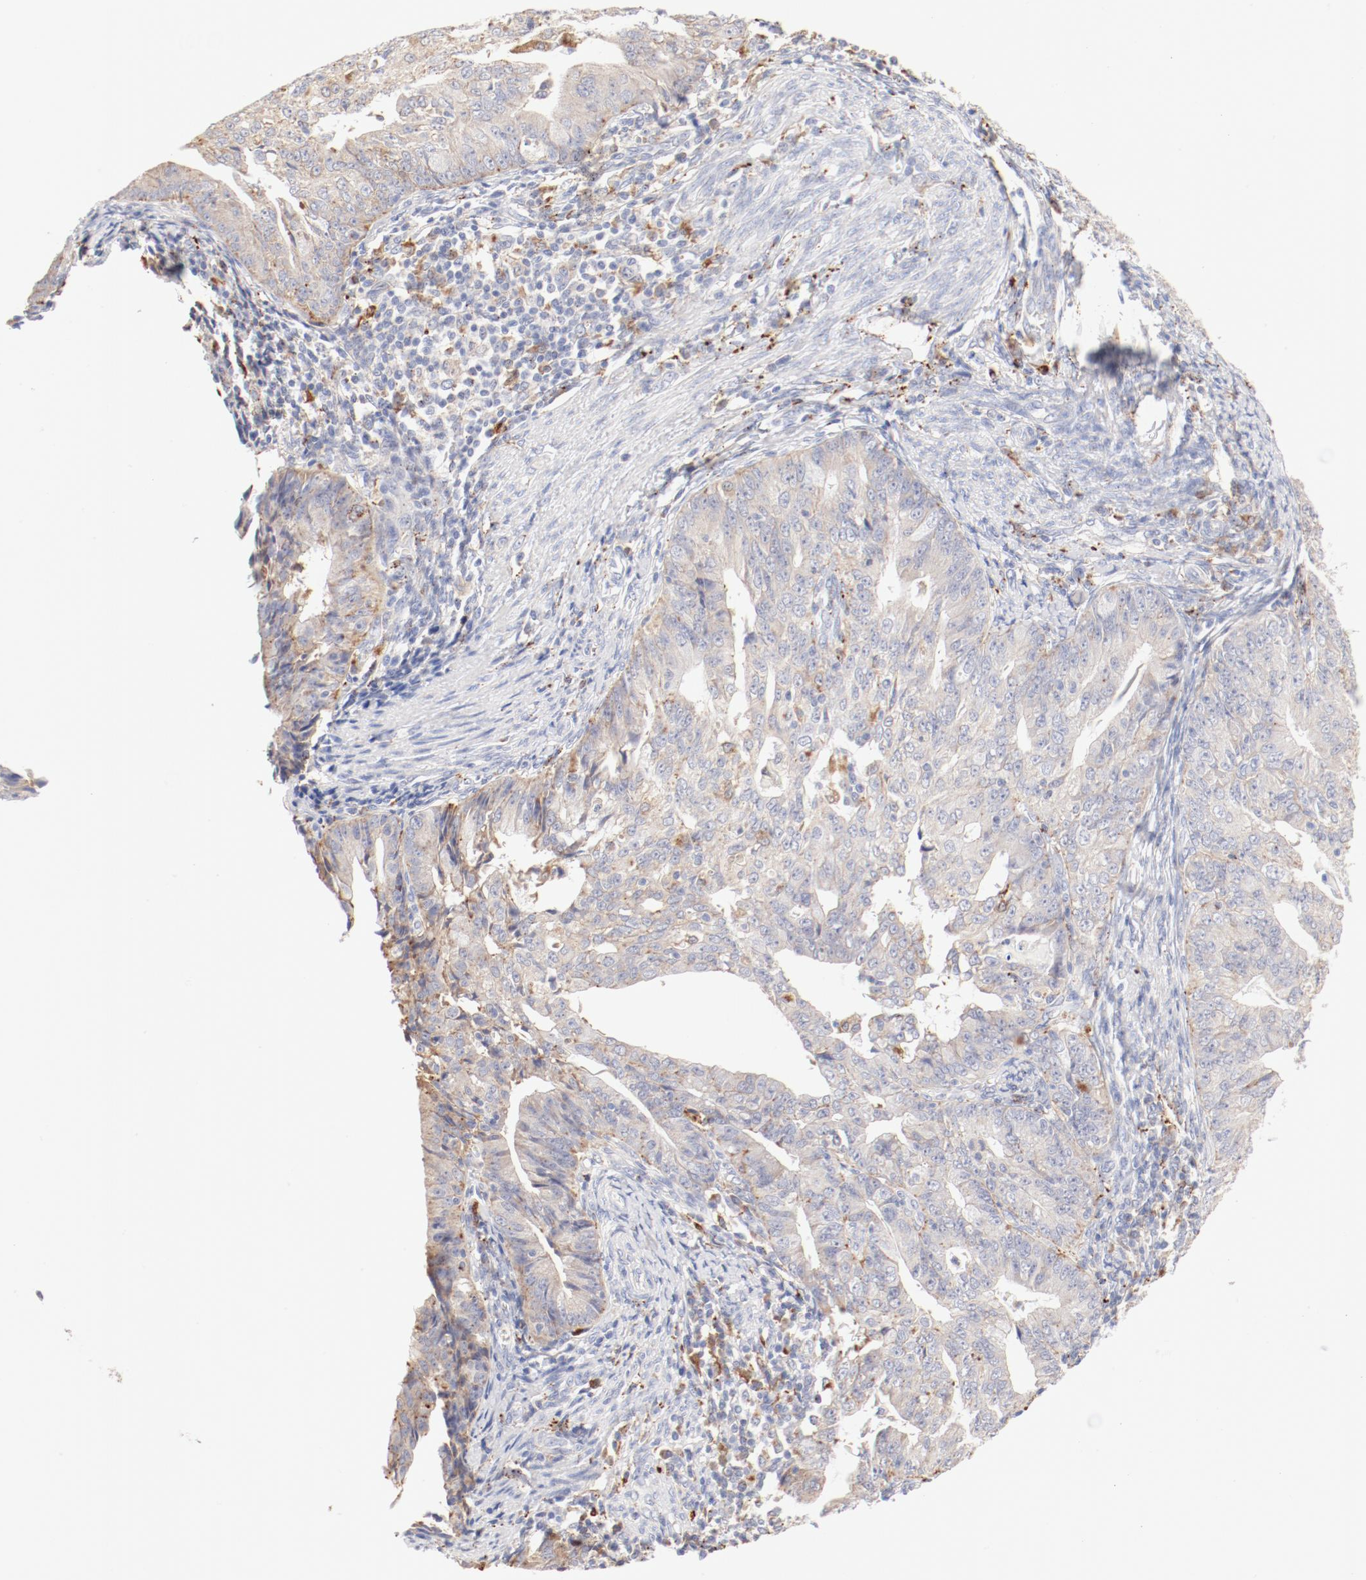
{"staining": {"intensity": "negative", "quantity": "none", "location": "none"}, "tissue": "endometrial cancer", "cell_type": "Tumor cells", "image_type": "cancer", "snomed": [{"axis": "morphology", "description": "Adenocarcinoma, NOS"}, {"axis": "topography", "description": "Endometrium"}], "caption": "Tumor cells show no significant staining in endometrial adenocarcinoma.", "gene": "CTSH", "patient": {"sex": "female", "age": 56}}